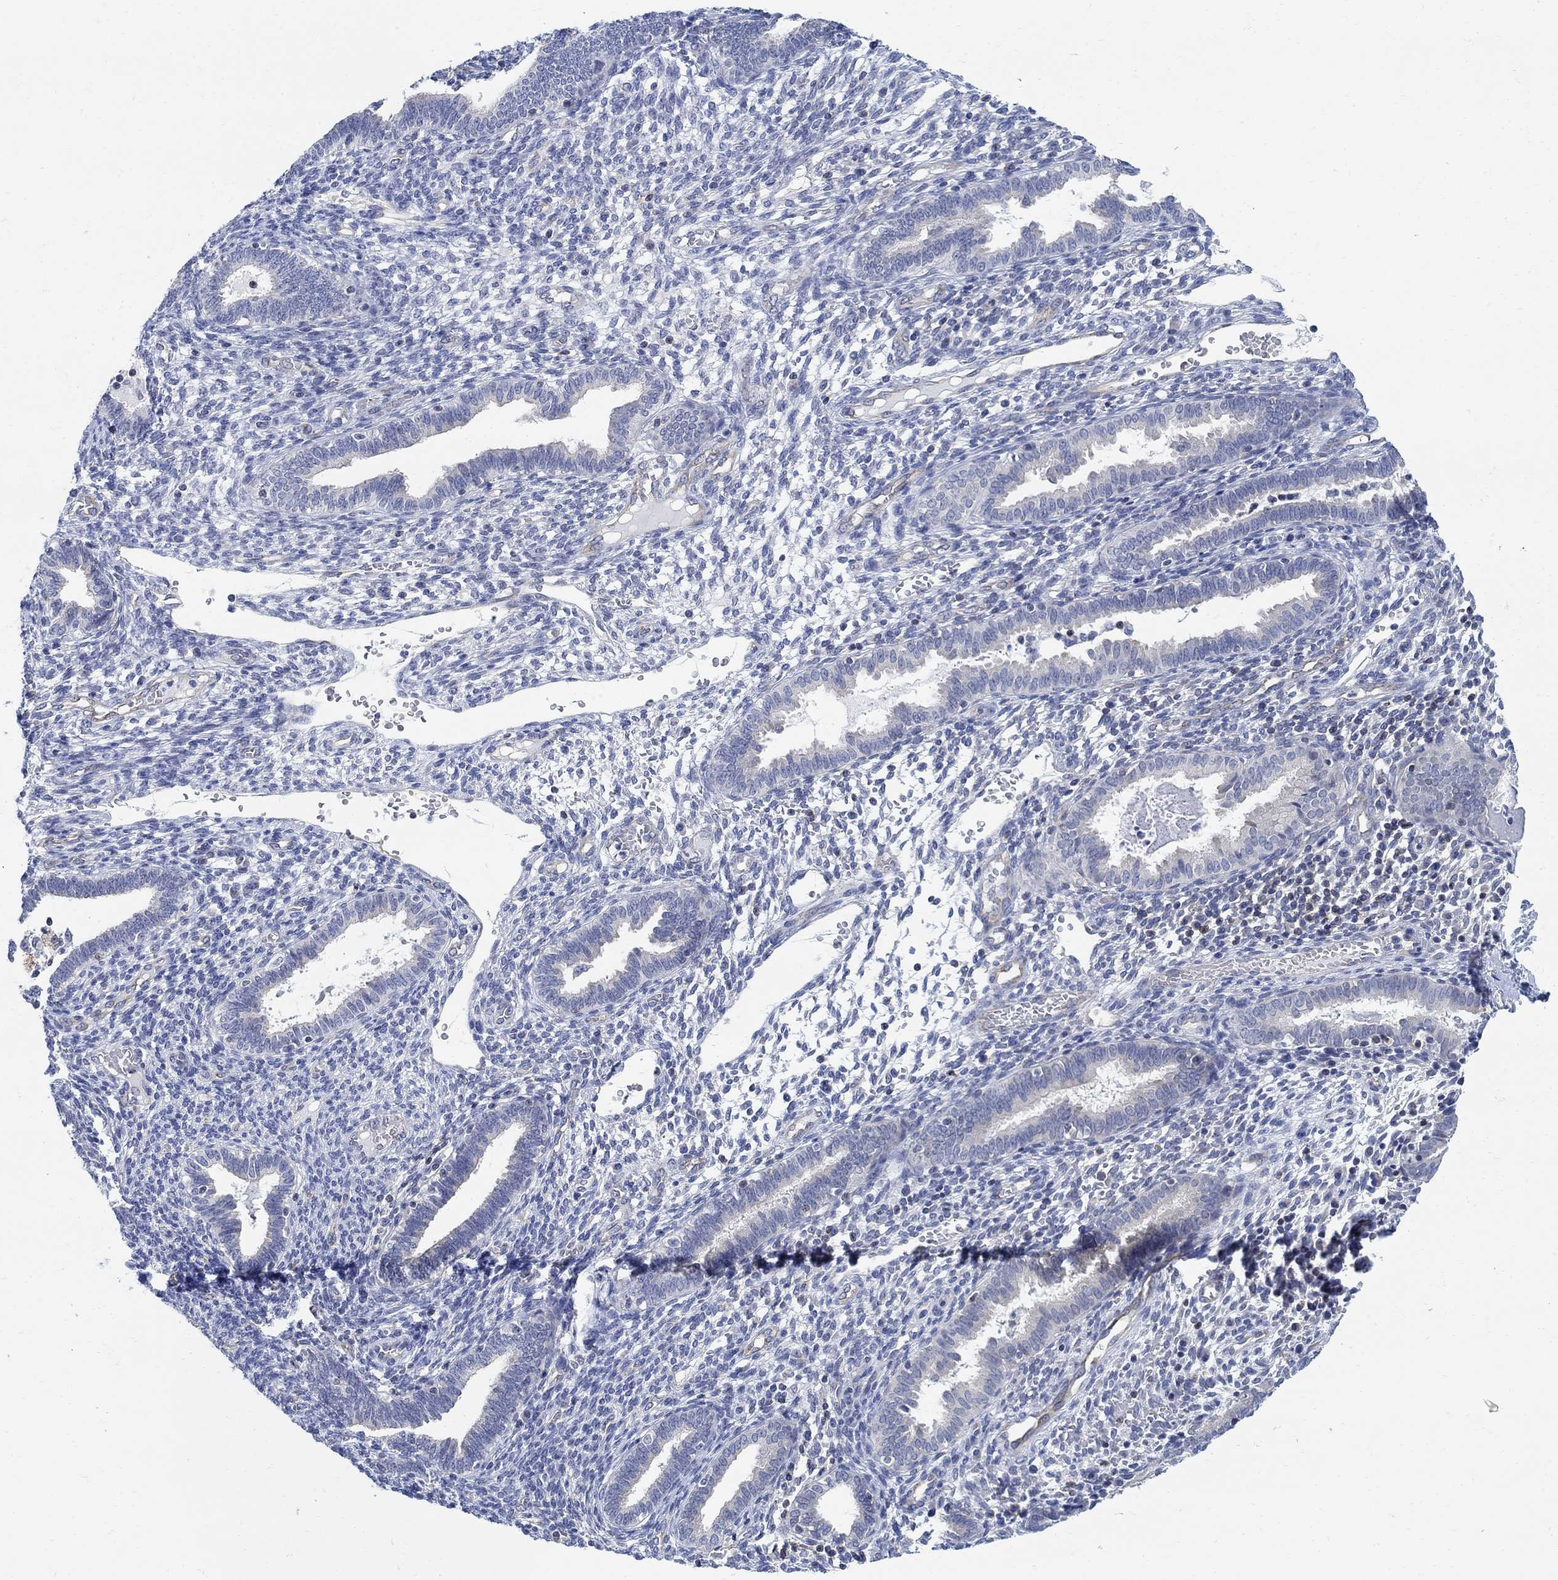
{"staining": {"intensity": "negative", "quantity": "none", "location": "none"}, "tissue": "endometrium", "cell_type": "Cells in endometrial stroma", "image_type": "normal", "snomed": [{"axis": "morphology", "description": "Normal tissue, NOS"}, {"axis": "topography", "description": "Endometrium"}], "caption": "This is an immunohistochemistry (IHC) micrograph of unremarkable endometrium. There is no expression in cells in endometrial stroma.", "gene": "PHF21B", "patient": {"sex": "female", "age": 42}}